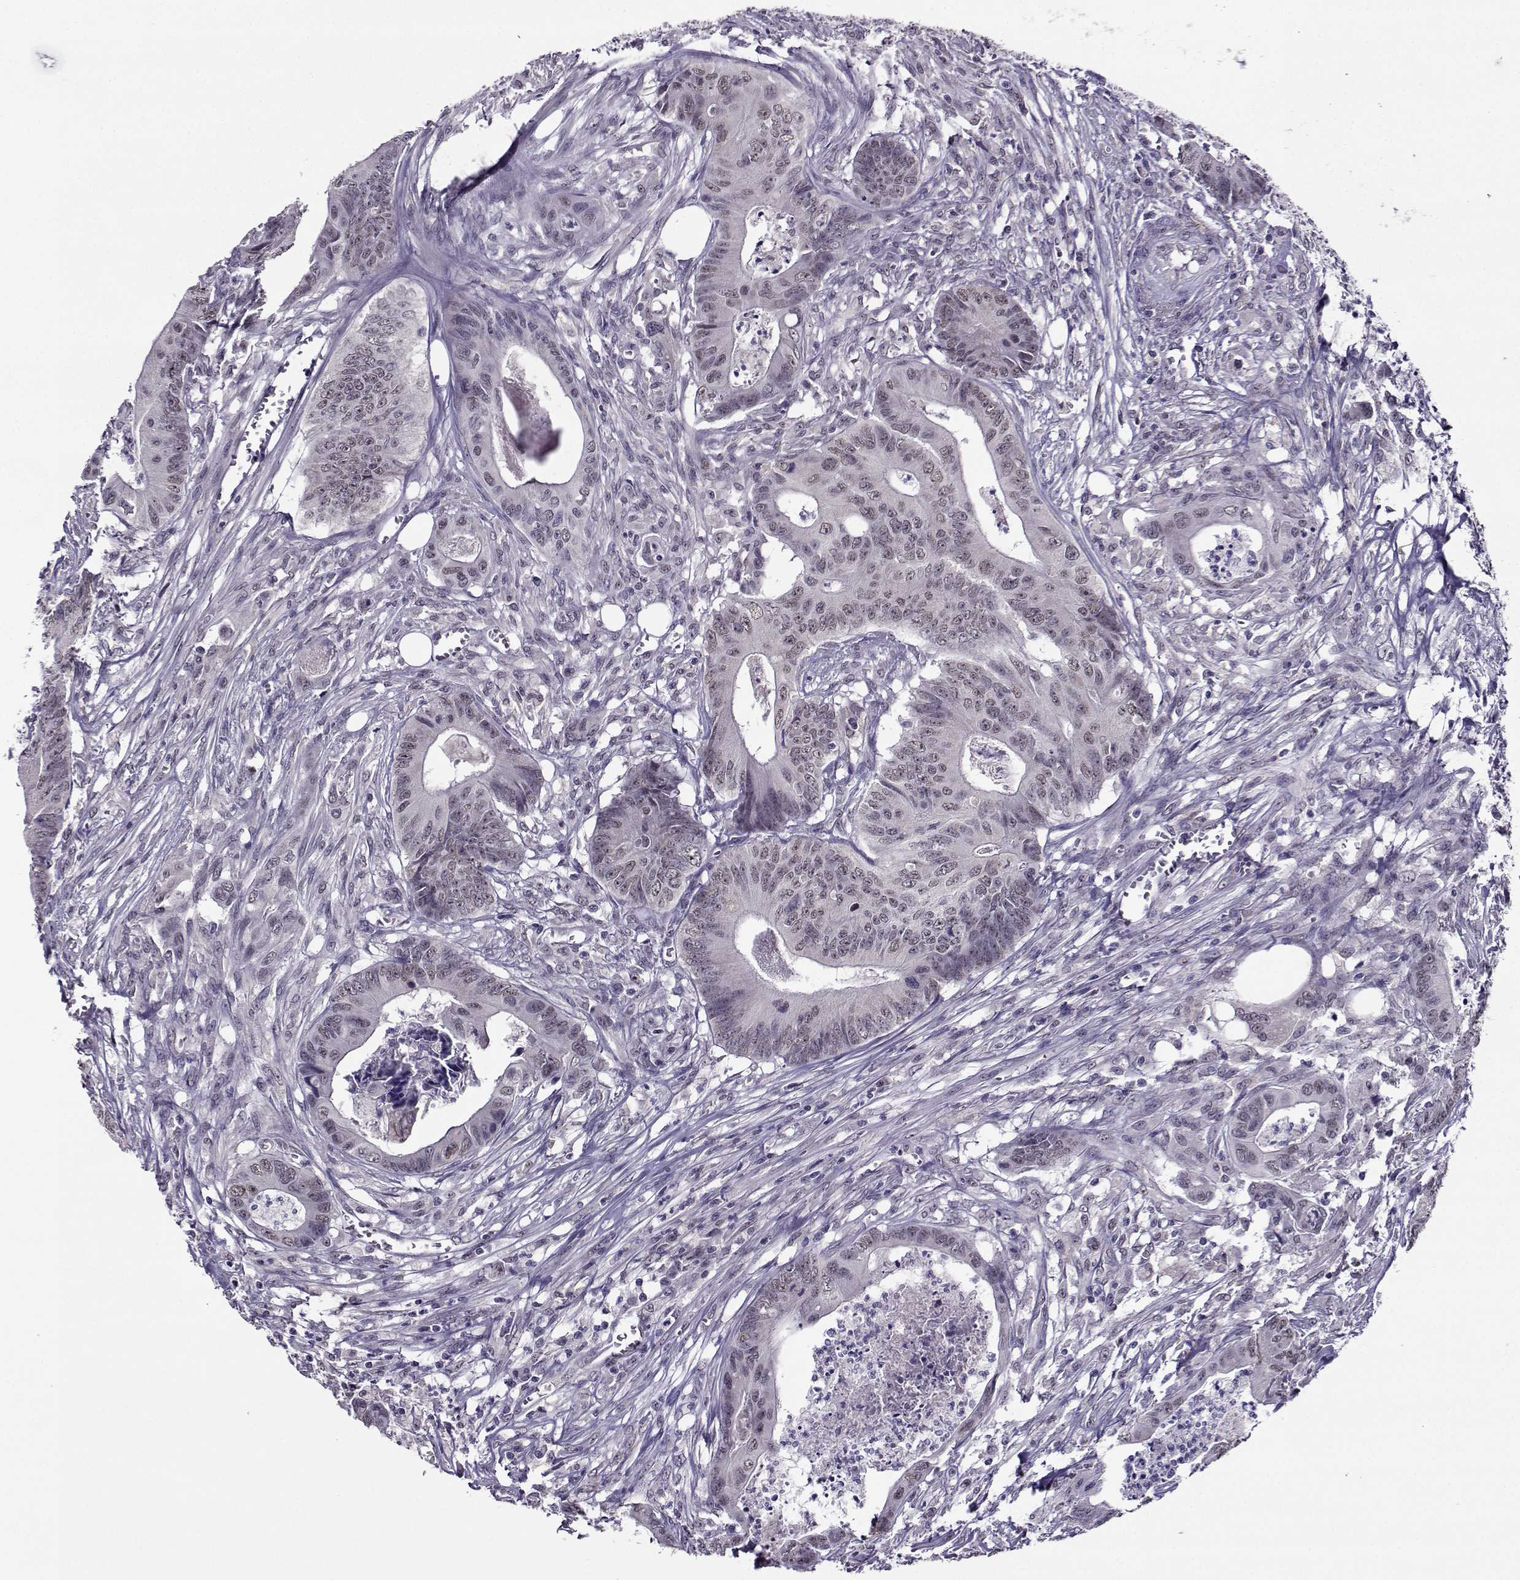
{"staining": {"intensity": "weak", "quantity": "<25%", "location": "cytoplasmic/membranous,nuclear"}, "tissue": "colorectal cancer", "cell_type": "Tumor cells", "image_type": "cancer", "snomed": [{"axis": "morphology", "description": "Adenocarcinoma, NOS"}, {"axis": "topography", "description": "Colon"}], "caption": "IHC micrograph of neoplastic tissue: human colorectal adenocarcinoma stained with DAB (3,3'-diaminobenzidine) shows no significant protein staining in tumor cells.", "gene": "DDX20", "patient": {"sex": "male", "age": 84}}